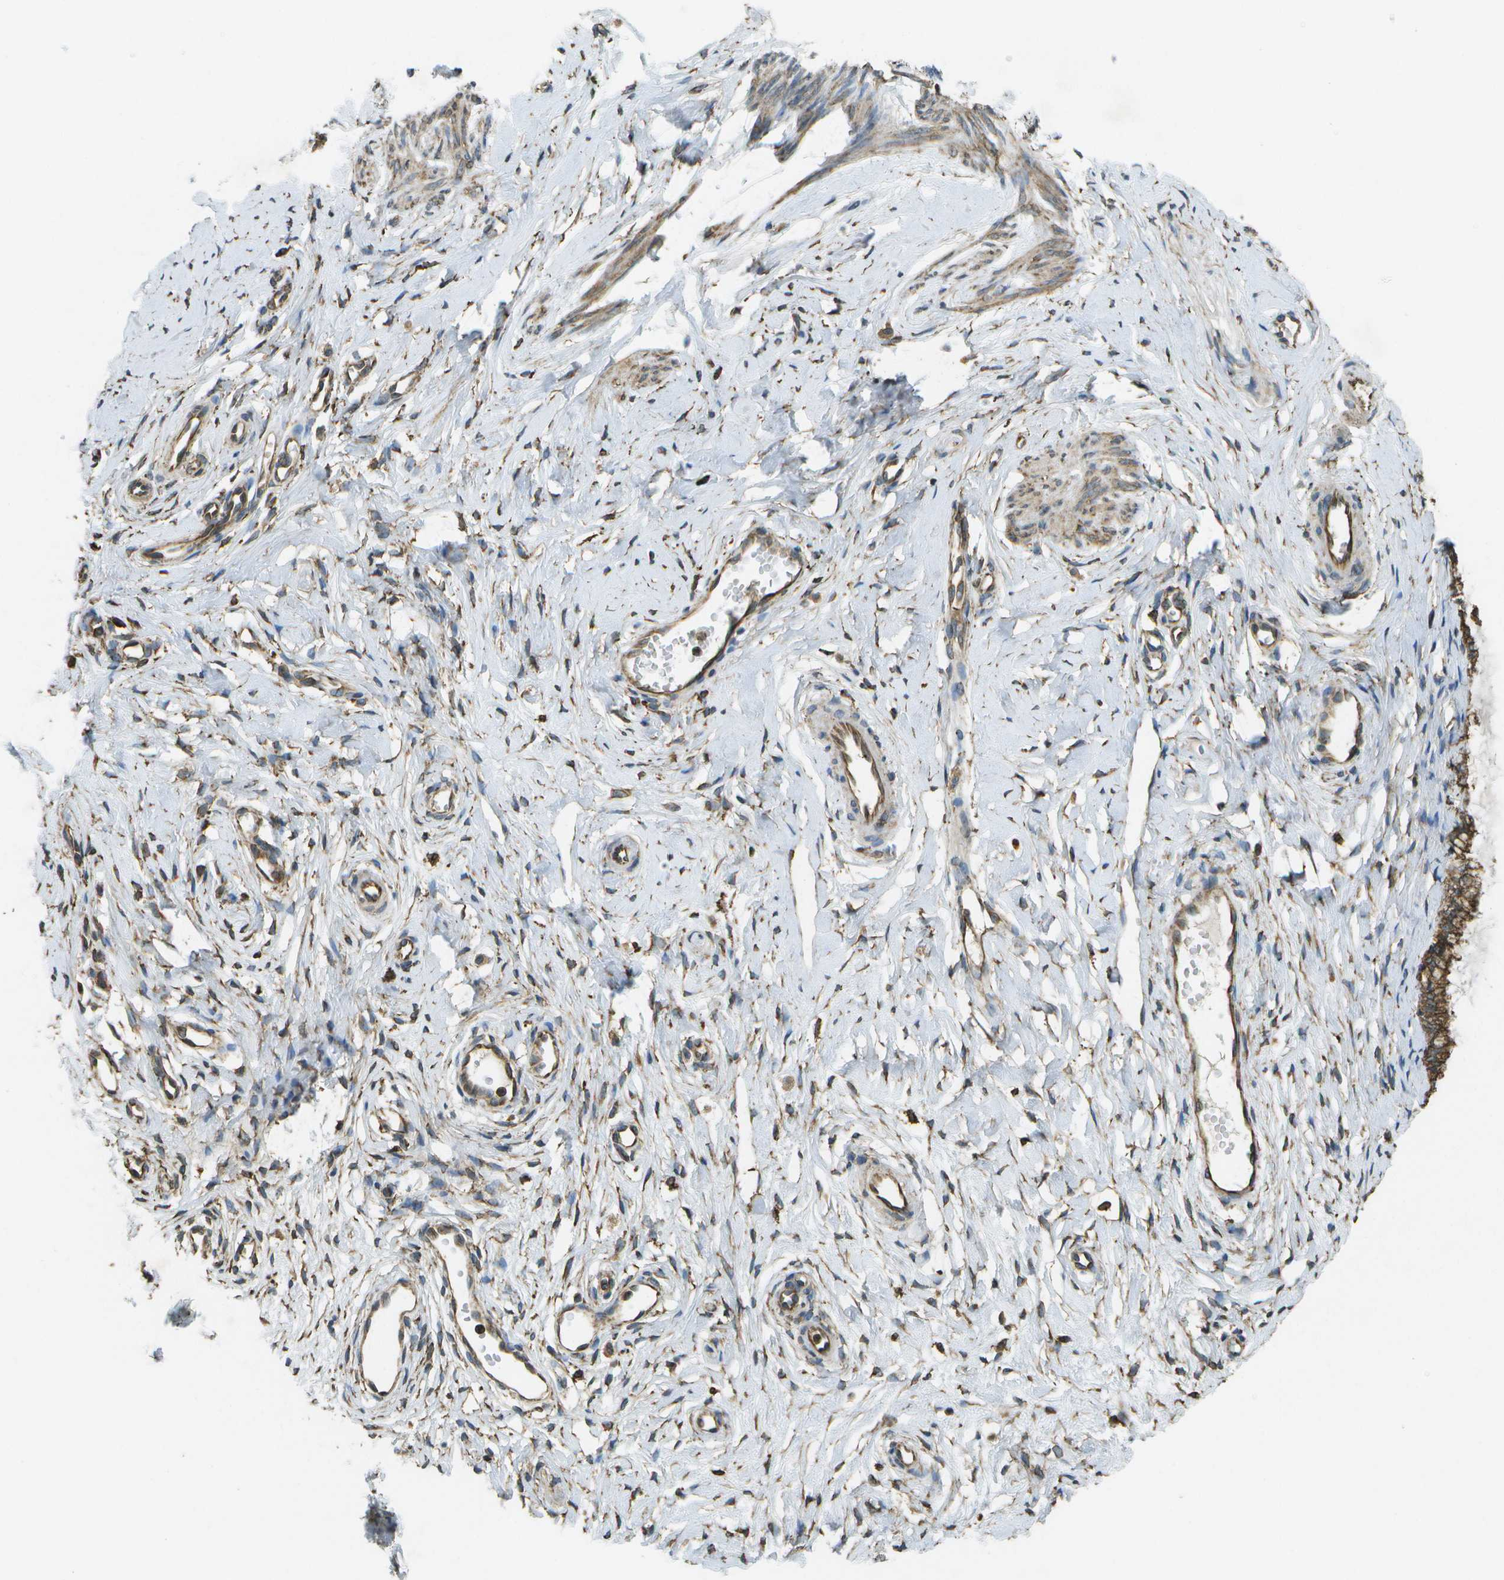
{"staining": {"intensity": "moderate", "quantity": "25%-75%", "location": "cytoplasmic/membranous"}, "tissue": "cervix", "cell_type": "Glandular cells", "image_type": "normal", "snomed": [{"axis": "morphology", "description": "Normal tissue, NOS"}, {"axis": "topography", "description": "Cervix"}], "caption": "Immunohistochemistry photomicrograph of benign cervix: cervix stained using immunohistochemistry (IHC) displays medium levels of moderate protein expression localized specifically in the cytoplasmic/membranous of glandular cells, appearing as a cytoplasmic/membranous brown color.", "gene": "PDIA4", "patient": {"sex": "female", "age": 65}}